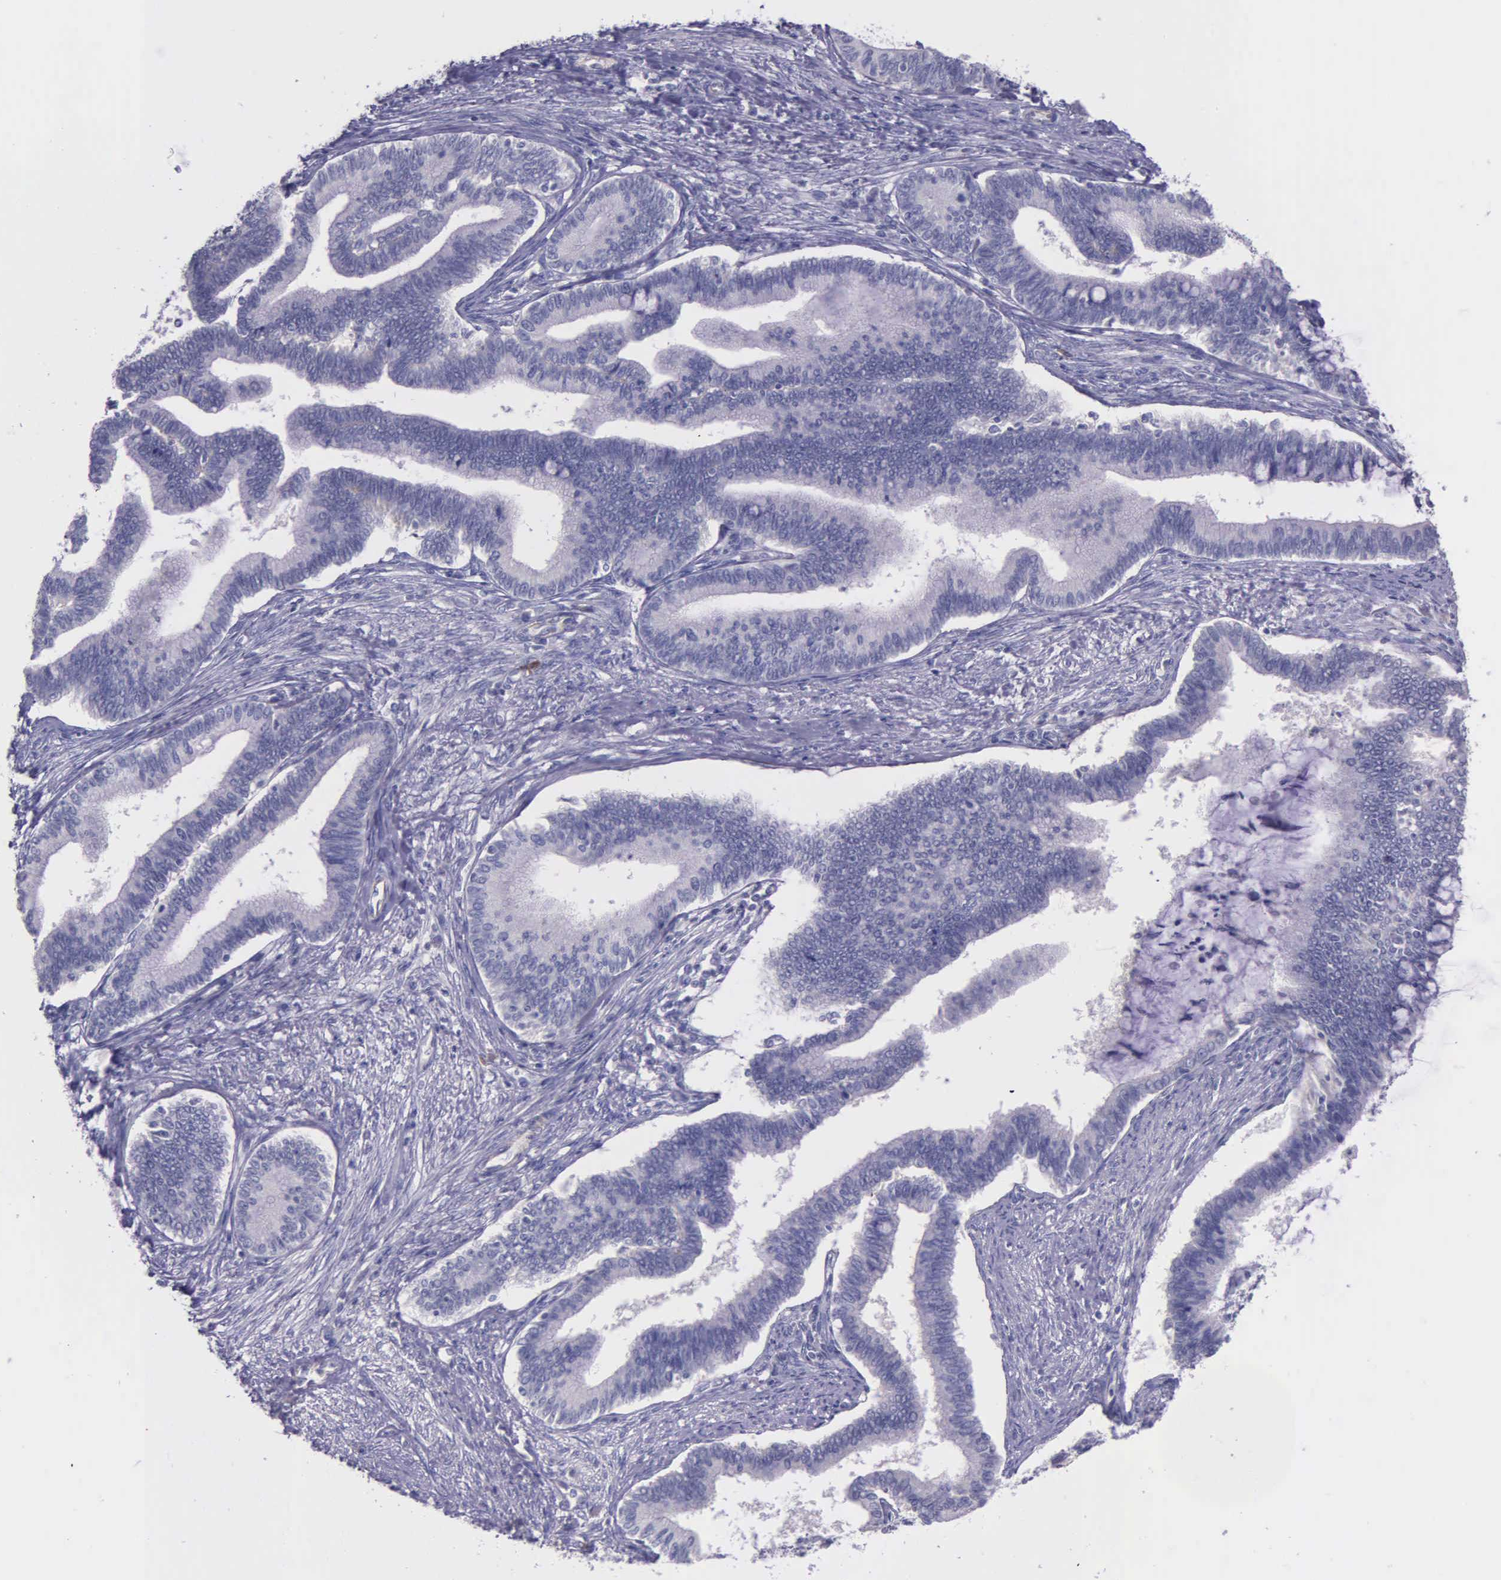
{"staining": {"intensity": "negative", "quantity": "none", "location": "none"}, "tissue": "cervical cancer", "cell_type": "Tumor cells", "image_type": "cancer", "snomed": [{"axis": "morphology", "description": "Adenocarcinoma, NOS"}, {"axis": "topography", "description": "Cervix"}], "caption": "A photomicrograph of cervical cancer (adenocarcinoma) stained for a protein displays no brown staining in tumor cells.", "gene": "THSD7A", "patient": {"sex": "female", "age": 36}}